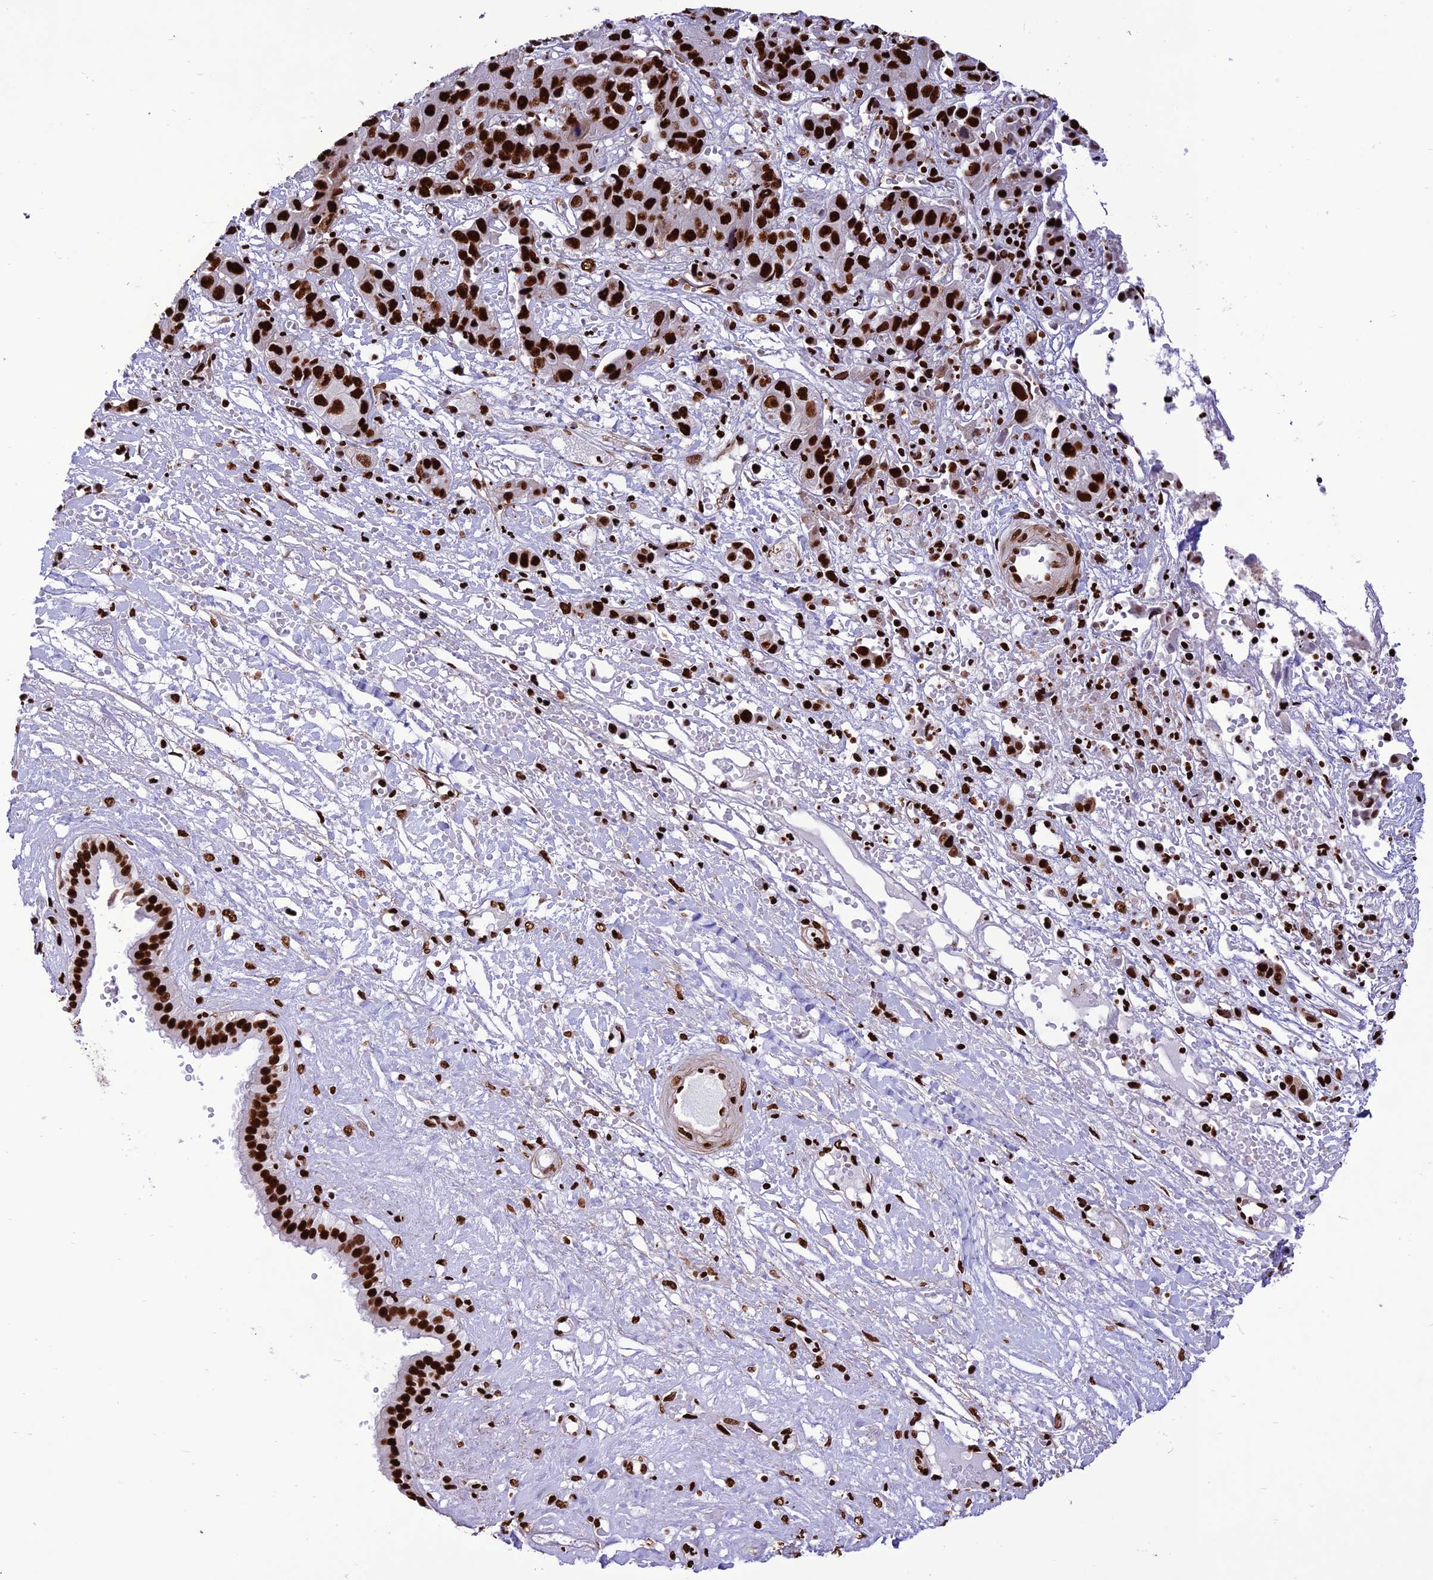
{"staining": {"intensity": "strong", "quantity": ">75%", "location": "nuclear"}, "tissue": "liver cancer", "cell_type": "Tumor cells", "image_type": "cancer", "snomed": [{"axis": "morphology", "description": "Cholangiocarcinoma"}, {"axis": "topography", "description": "Liver"}], "caption": "Tumor cells exhibit high levels of strong nuclear staining in about >75% of cells in cholangiocarcinoma (liver).", "gene": "INO80E", "patient": {"sex": "male", "age": 67}}